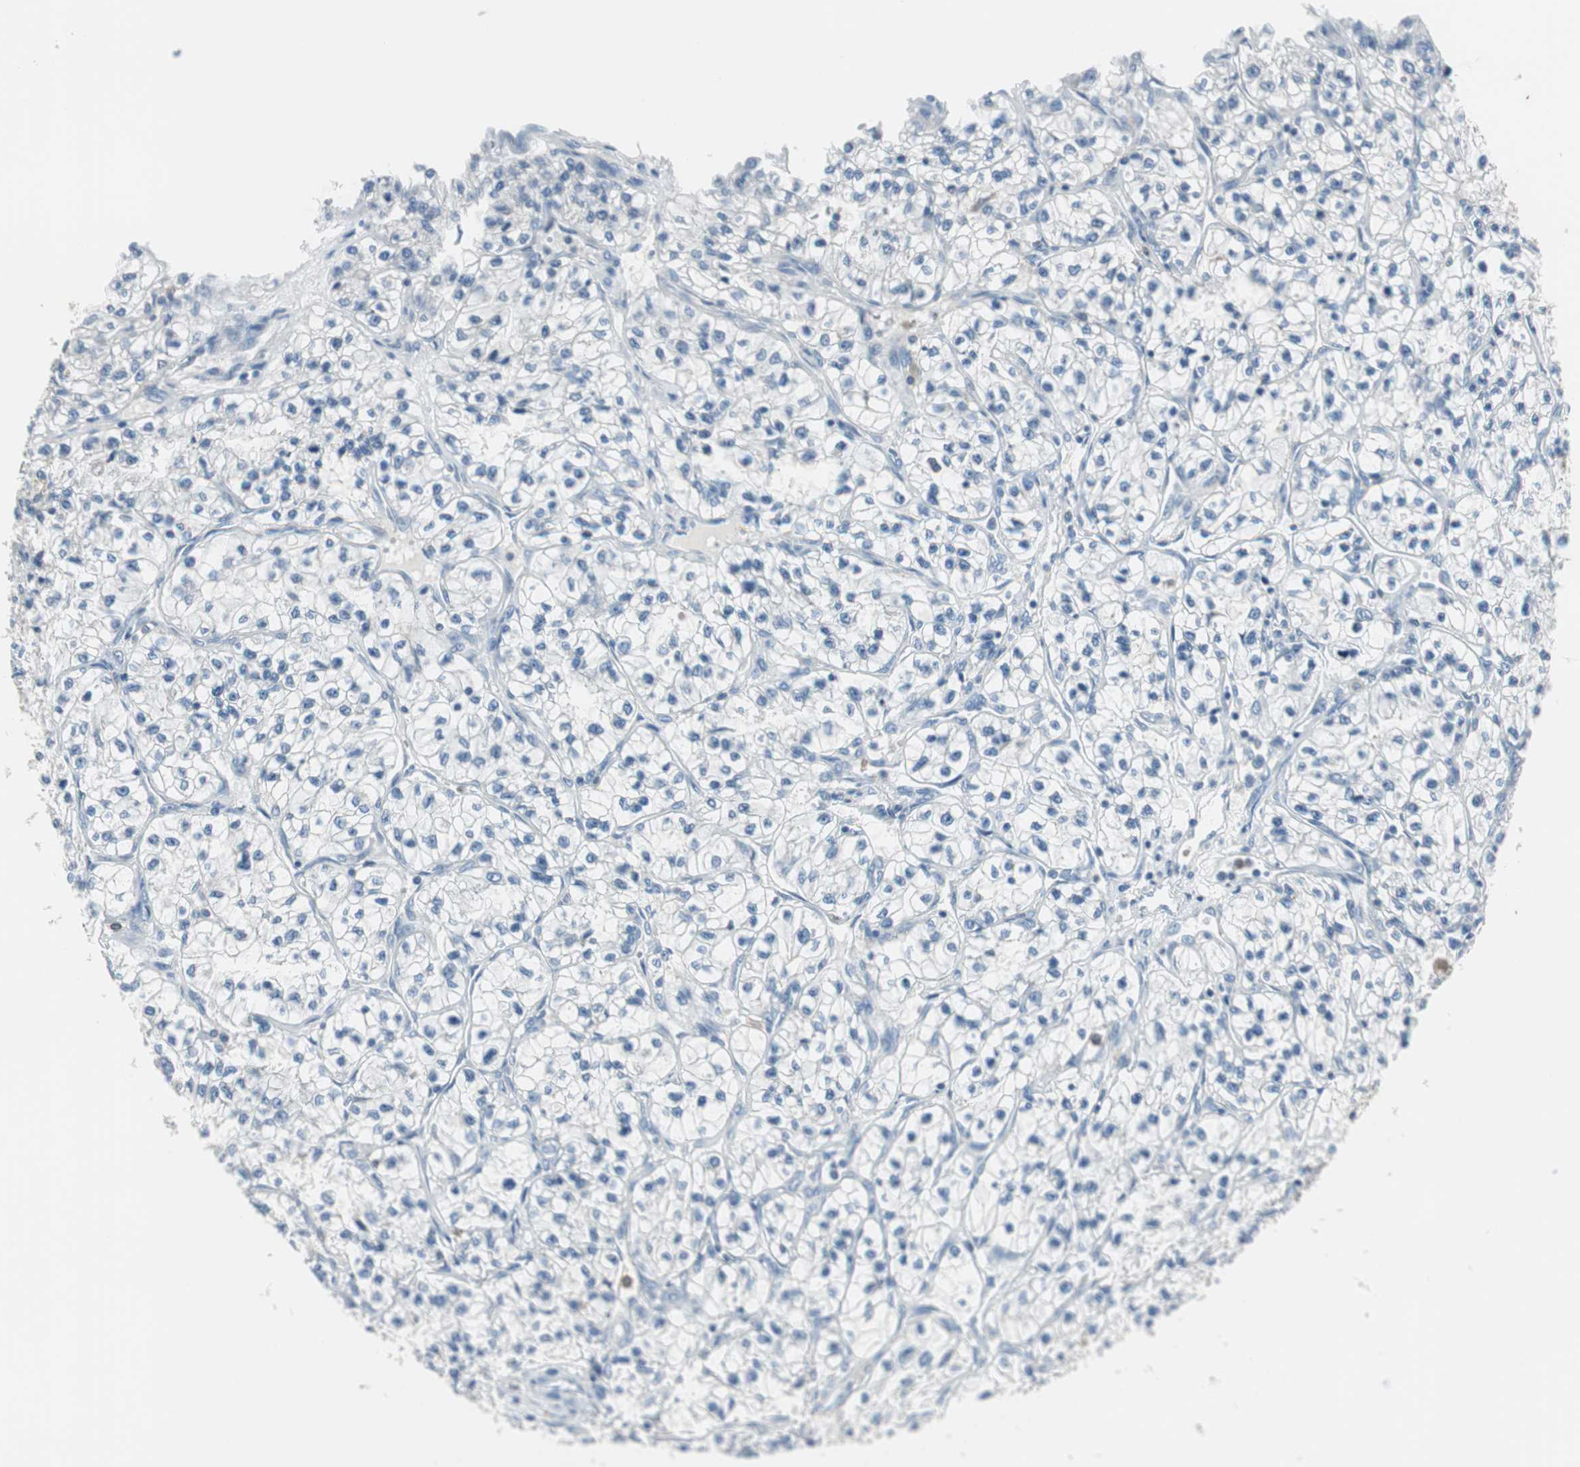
{"staining": {"intensity": "negative", "quantity": "none", "location": "none"}, "tissue": "renal cancer", "cell_type": "Tumor cells", "image_type": "cancer", "snomed": [{"axis": "morphology", "description": "Adenocarcinoma, NOS"}, {"axis": "topography", "description": "Kidney"}], "caption": "A photomicrograph of human adenocarcinoma (renal) is negative for staining in tumor cells.", "gene": "MSTO1", "patient": {"sex": "female", "age": 57}}